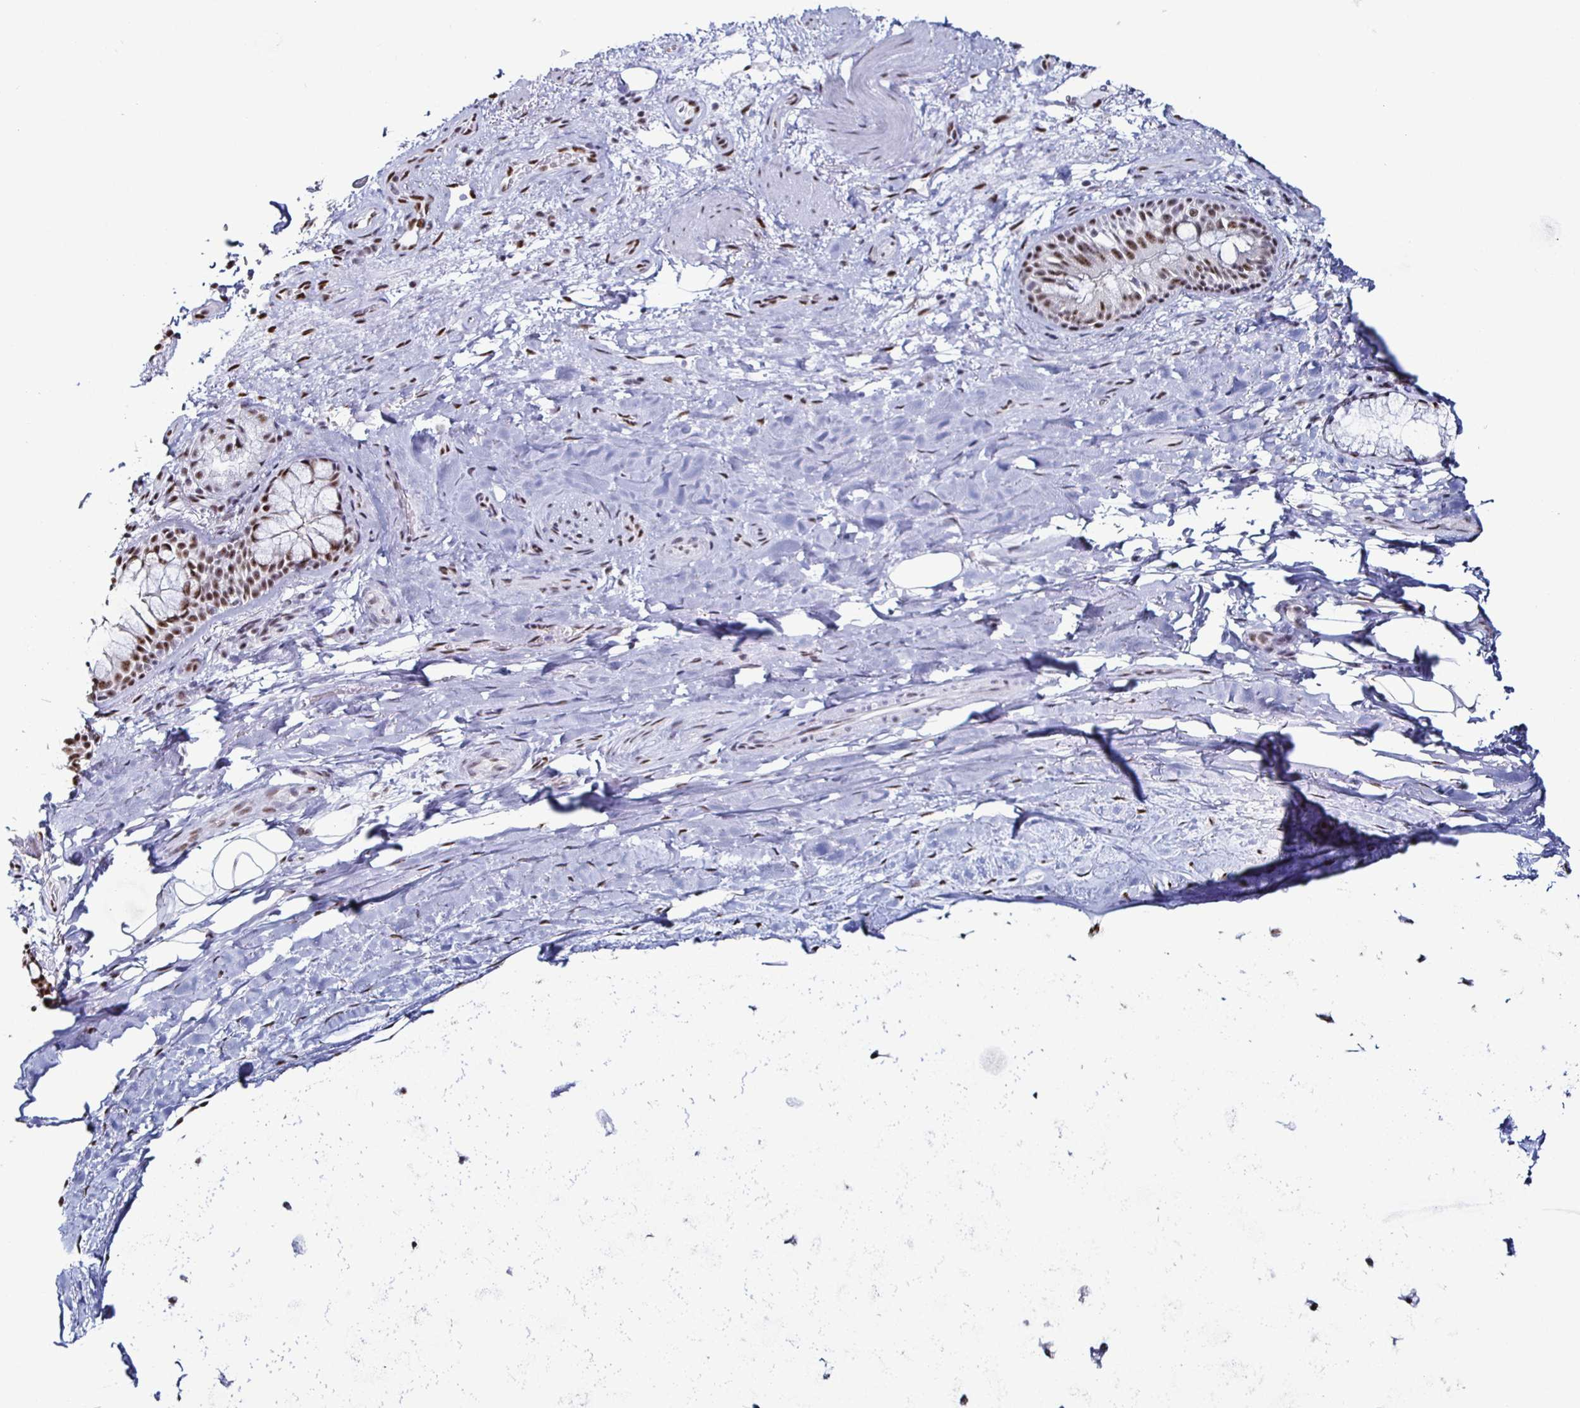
{"staining": {"intensity": "negative", "quantity": "none", "location": "none"}, "tissue": "adipose tissue", "cell_type": "Adipocytes", "image_type": "normal", "snomed": [{"axis": "morphology", "description": "Normal tissue, NOS"}, {"axis": "topography", "description": "Cartilage tissue"}, {"axis": "topography", "description": "Bronchus"}], "caption": "DAB immunohistochemical staining of normal human adipose tissue reveals no significant staining in adipocytes.", "gene": "DDX39B", "patient": {"sex": "male", "age": 64}}